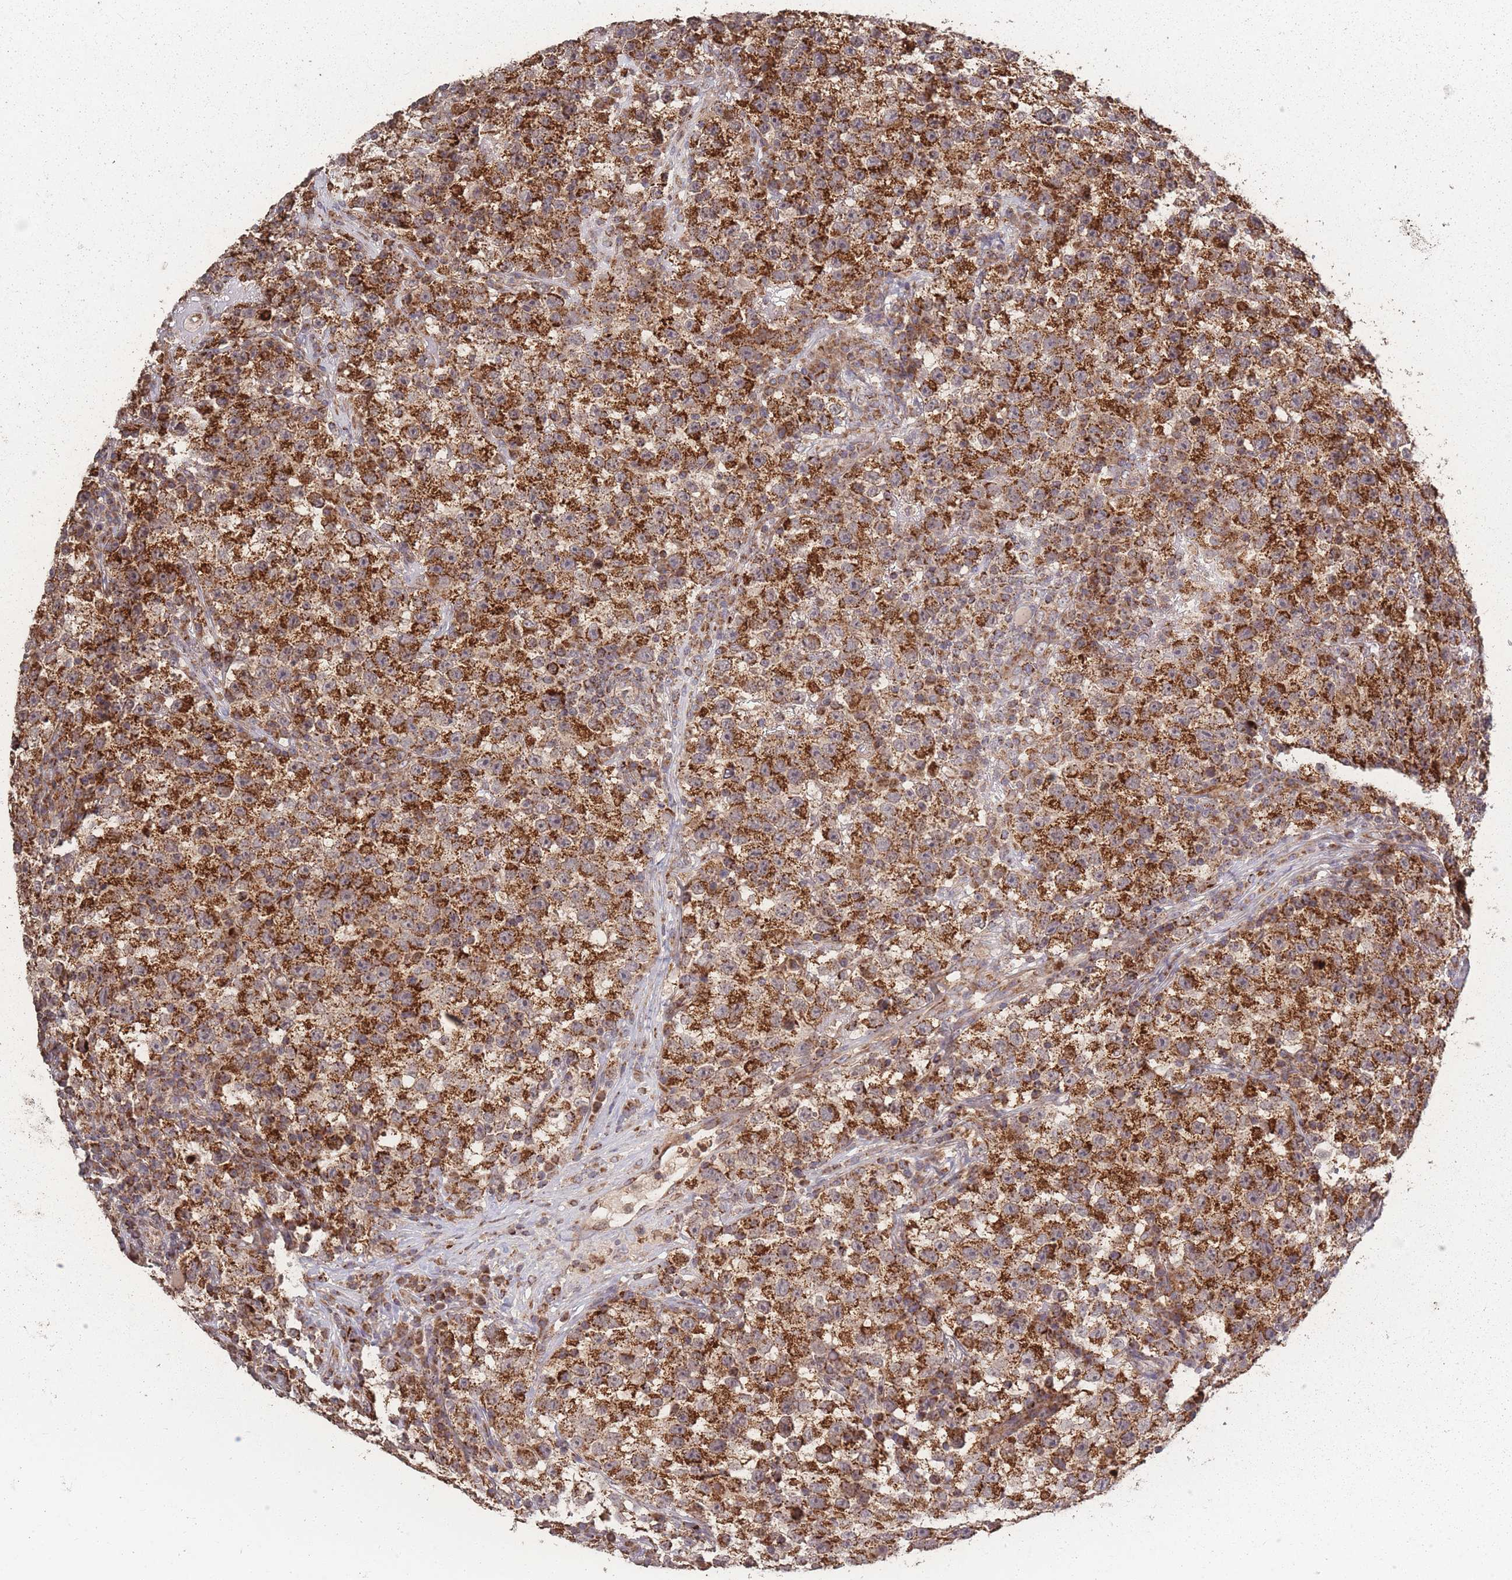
{"staining": {"intensity": "strong", "quantity": ">75%", "location": "cytoplasmic/membranous"}, "tissue": "testis cancer", "cell_type": "Tumor cells", "image_type": "cancer", "snomed": [{"axis": "morphology", "description": "Seminoma, NOS"}, {"axis": "topography", "description": "Testis"}], "caption": "Immunohistochemical staining of human testis seminoma shows high levels of strong cytoplasmic/membranous staining in about >75% of tumor cells. The staining was performed using DAB, with brown indicating positive protein expression. Nuclei are stained blue with hematoxylin.", "gene": "LYRM7", "patient": {"sex": "male", "age": 22}}